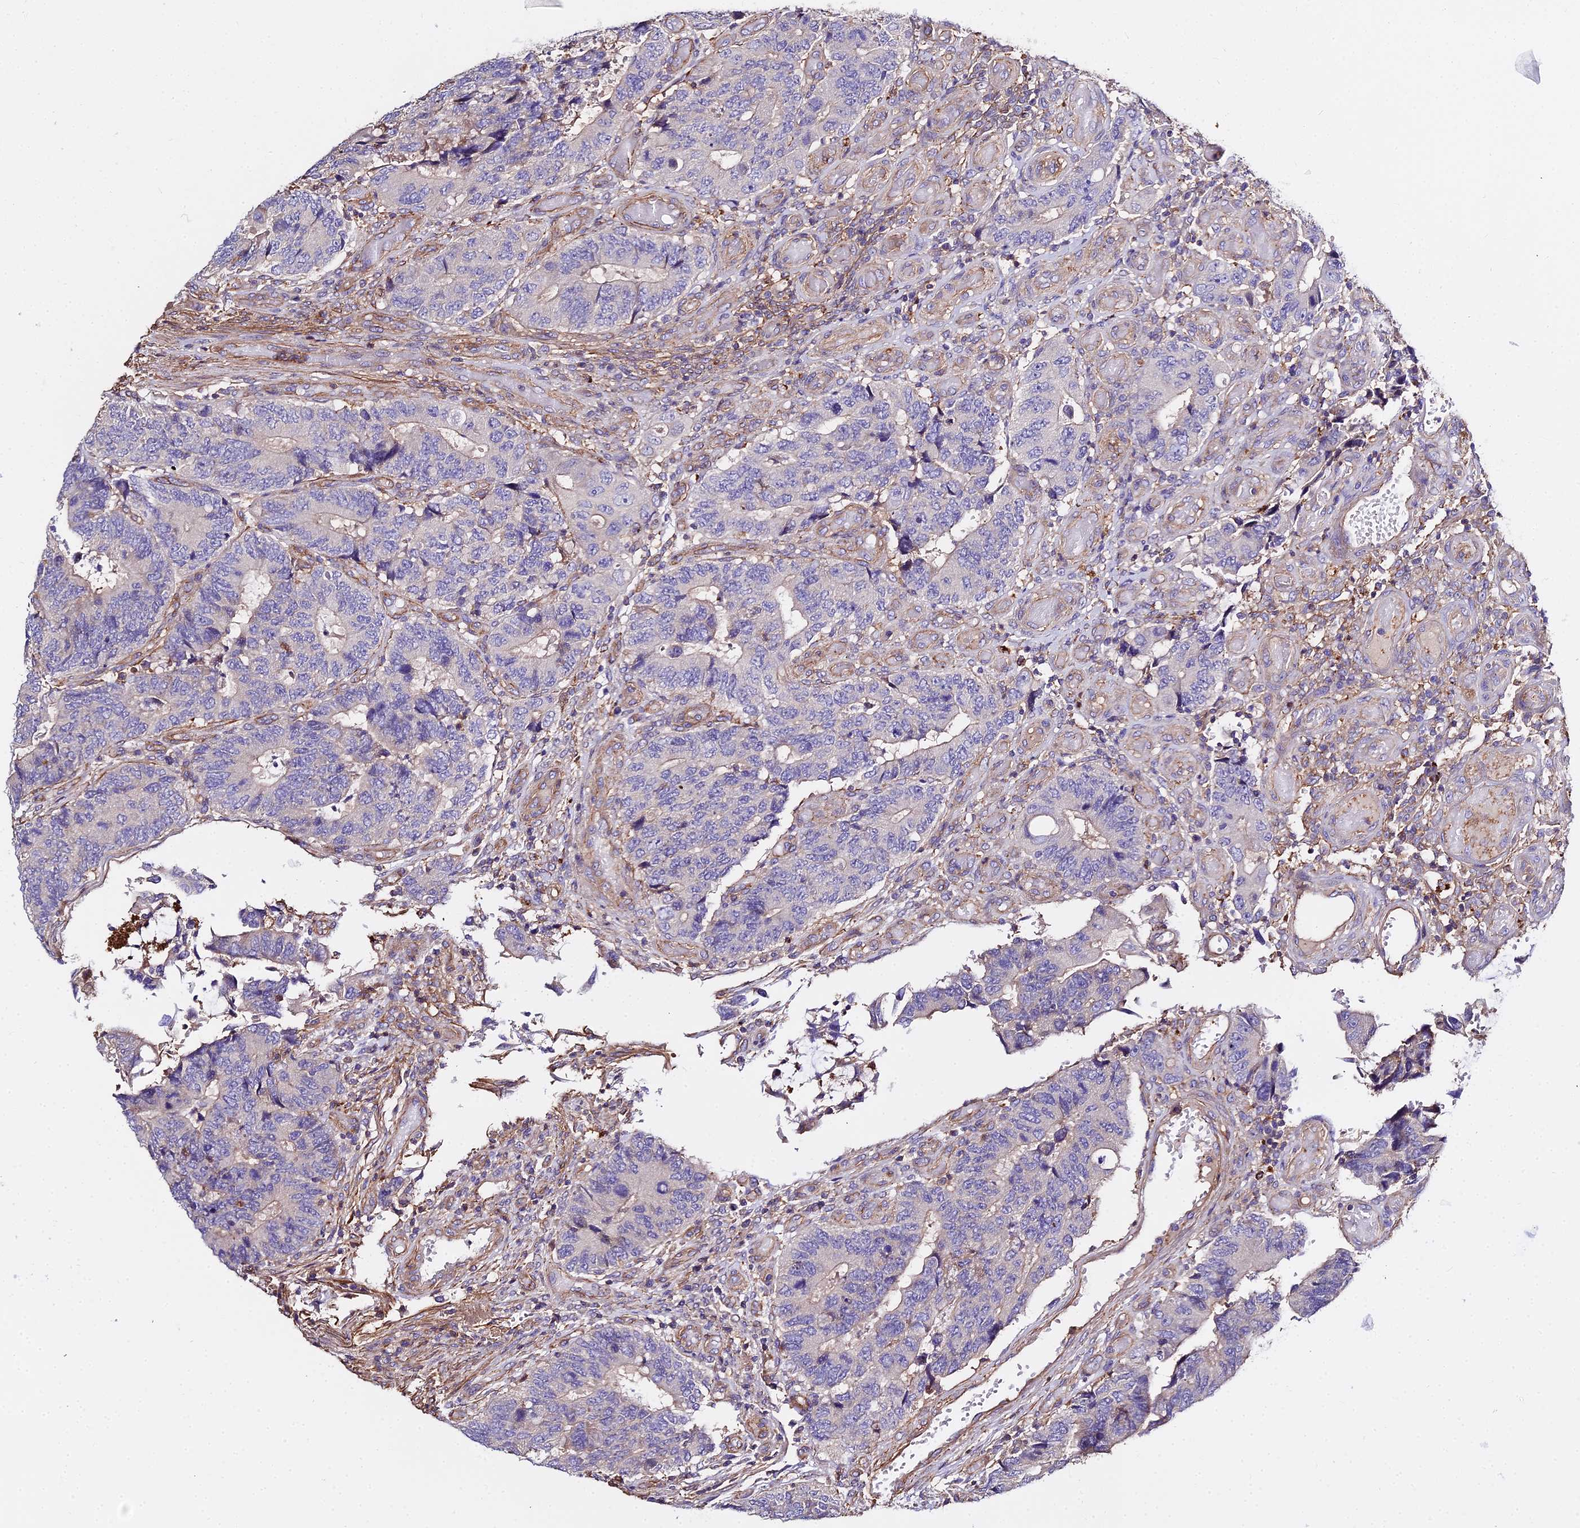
{"staining": {"intensity": "negative", "quantity": "none", "location": "none"}, "tissue": "colorectal cancer", "cell_type": "Tumor cells", "image_type": "cancer", "snomed": [{"axis": "morphology", "description": "Adenocarcinoma, NOS"}, {"axis": "topography", "description": "Colon"}], "caption": "Immunohistochemistry of human colorectal adenocarcinoma exhibits no expression in tumor cells. (DAB (3,3'-diaminobenzidine) IHC visualized using brightfield microscopy, high magnification).", "gene": "GLYAT", "patient": {"sex": "male", "age": 87}}